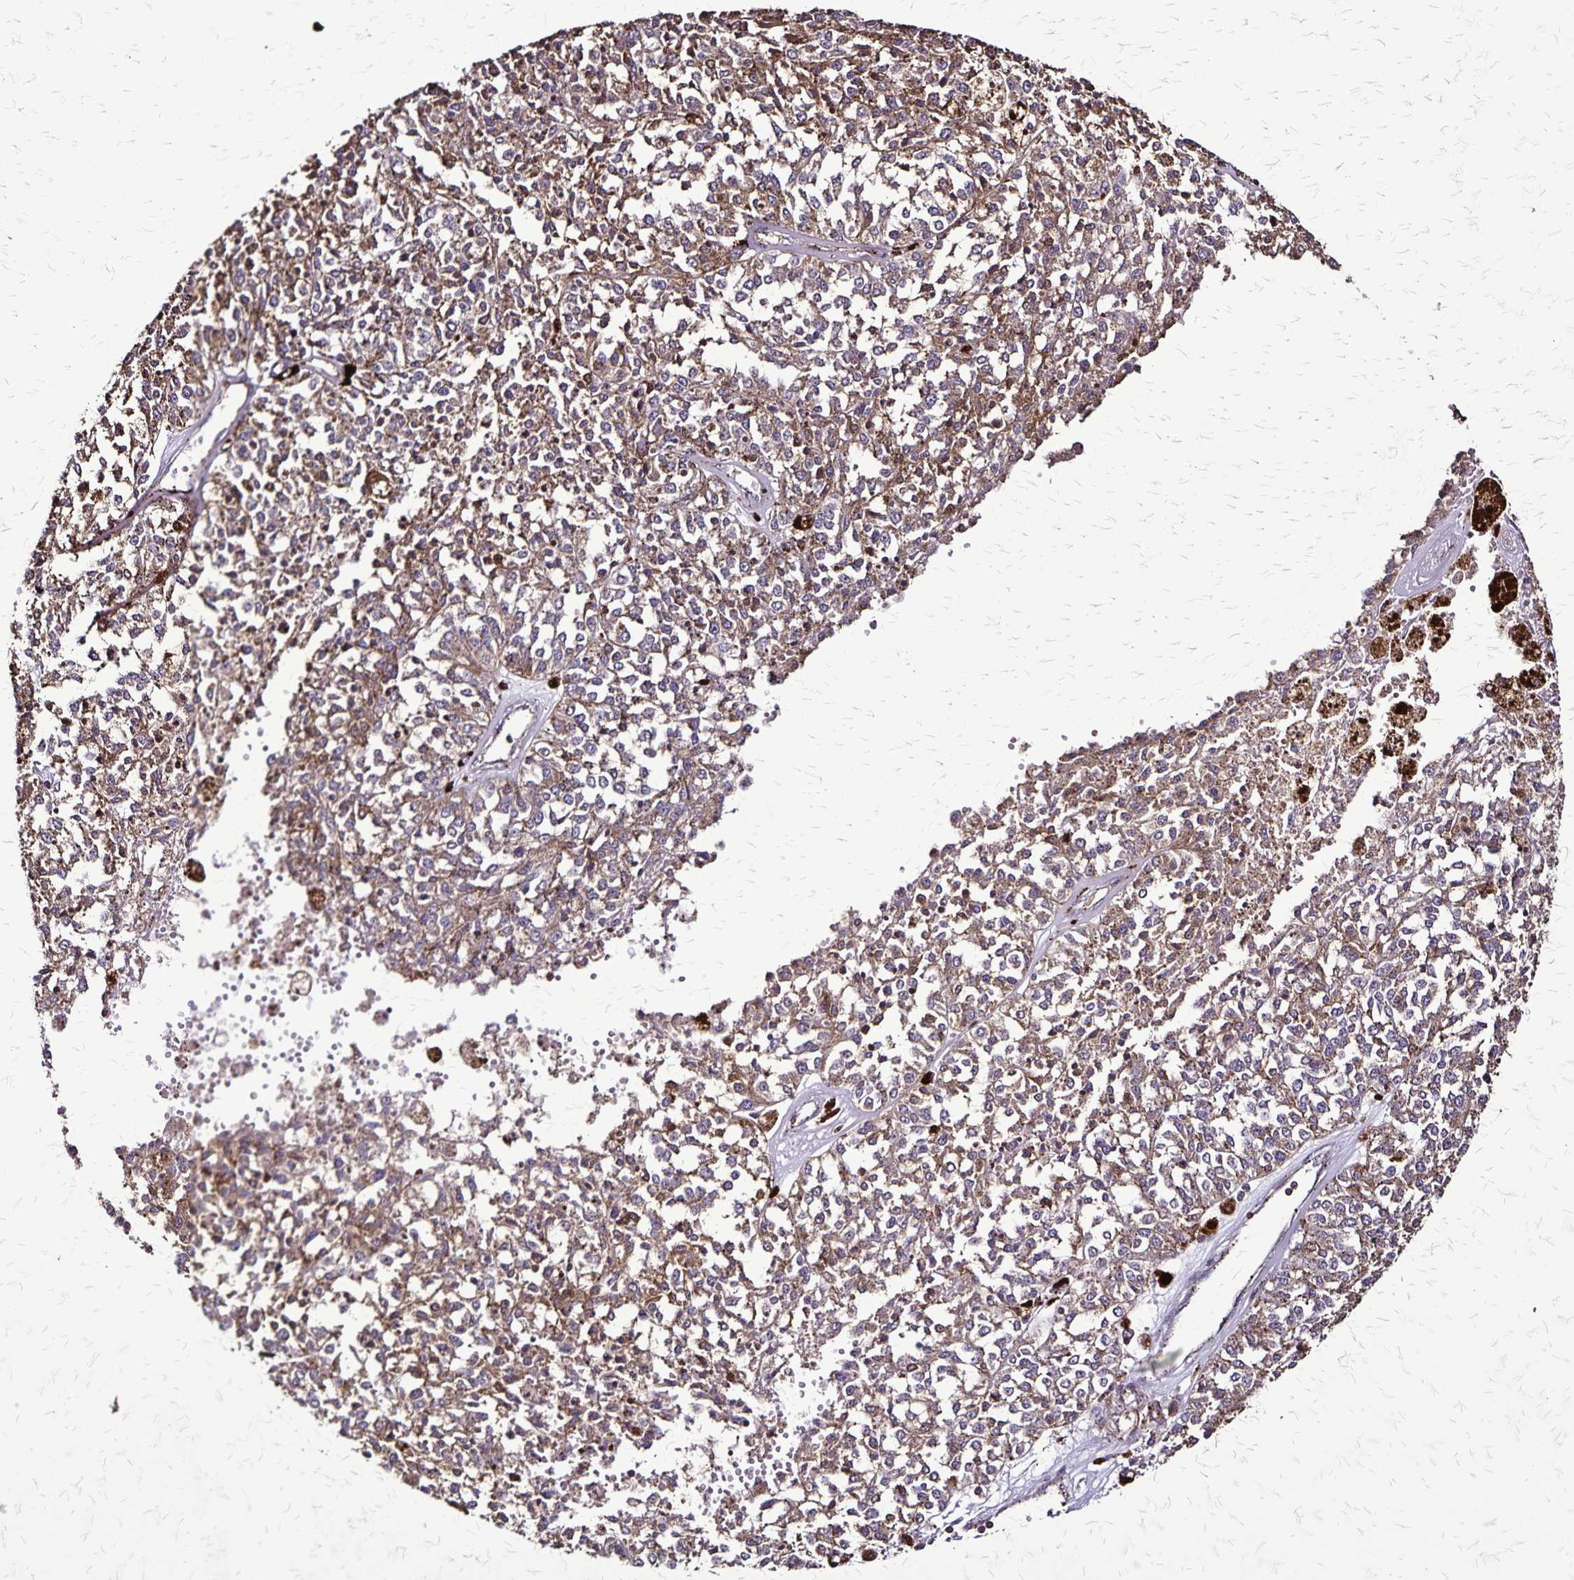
{"staining": {"intensity": "moderate", "quantity": ">75%", "location": "cytoplasmic/membranous"}, "tissue": "melanoma", "cell_type": "Tumor cells", "image_type": "cancer", "snomed": [{"axis": "morphology", "description": "Malignant melanoma, Metastatic site"}, {"axis": "topography", "description": "Lymph node"}], "caption": "The immunohistochemical stain highlights moderate cytoplasmic/membranous expression in tumor cells of melanoma tissue. (brown staining indicates protein expression, while blue staining denotes nuclei).", "gene": "CHMP1B", "patient": {"sex": "female", "age": 64}}